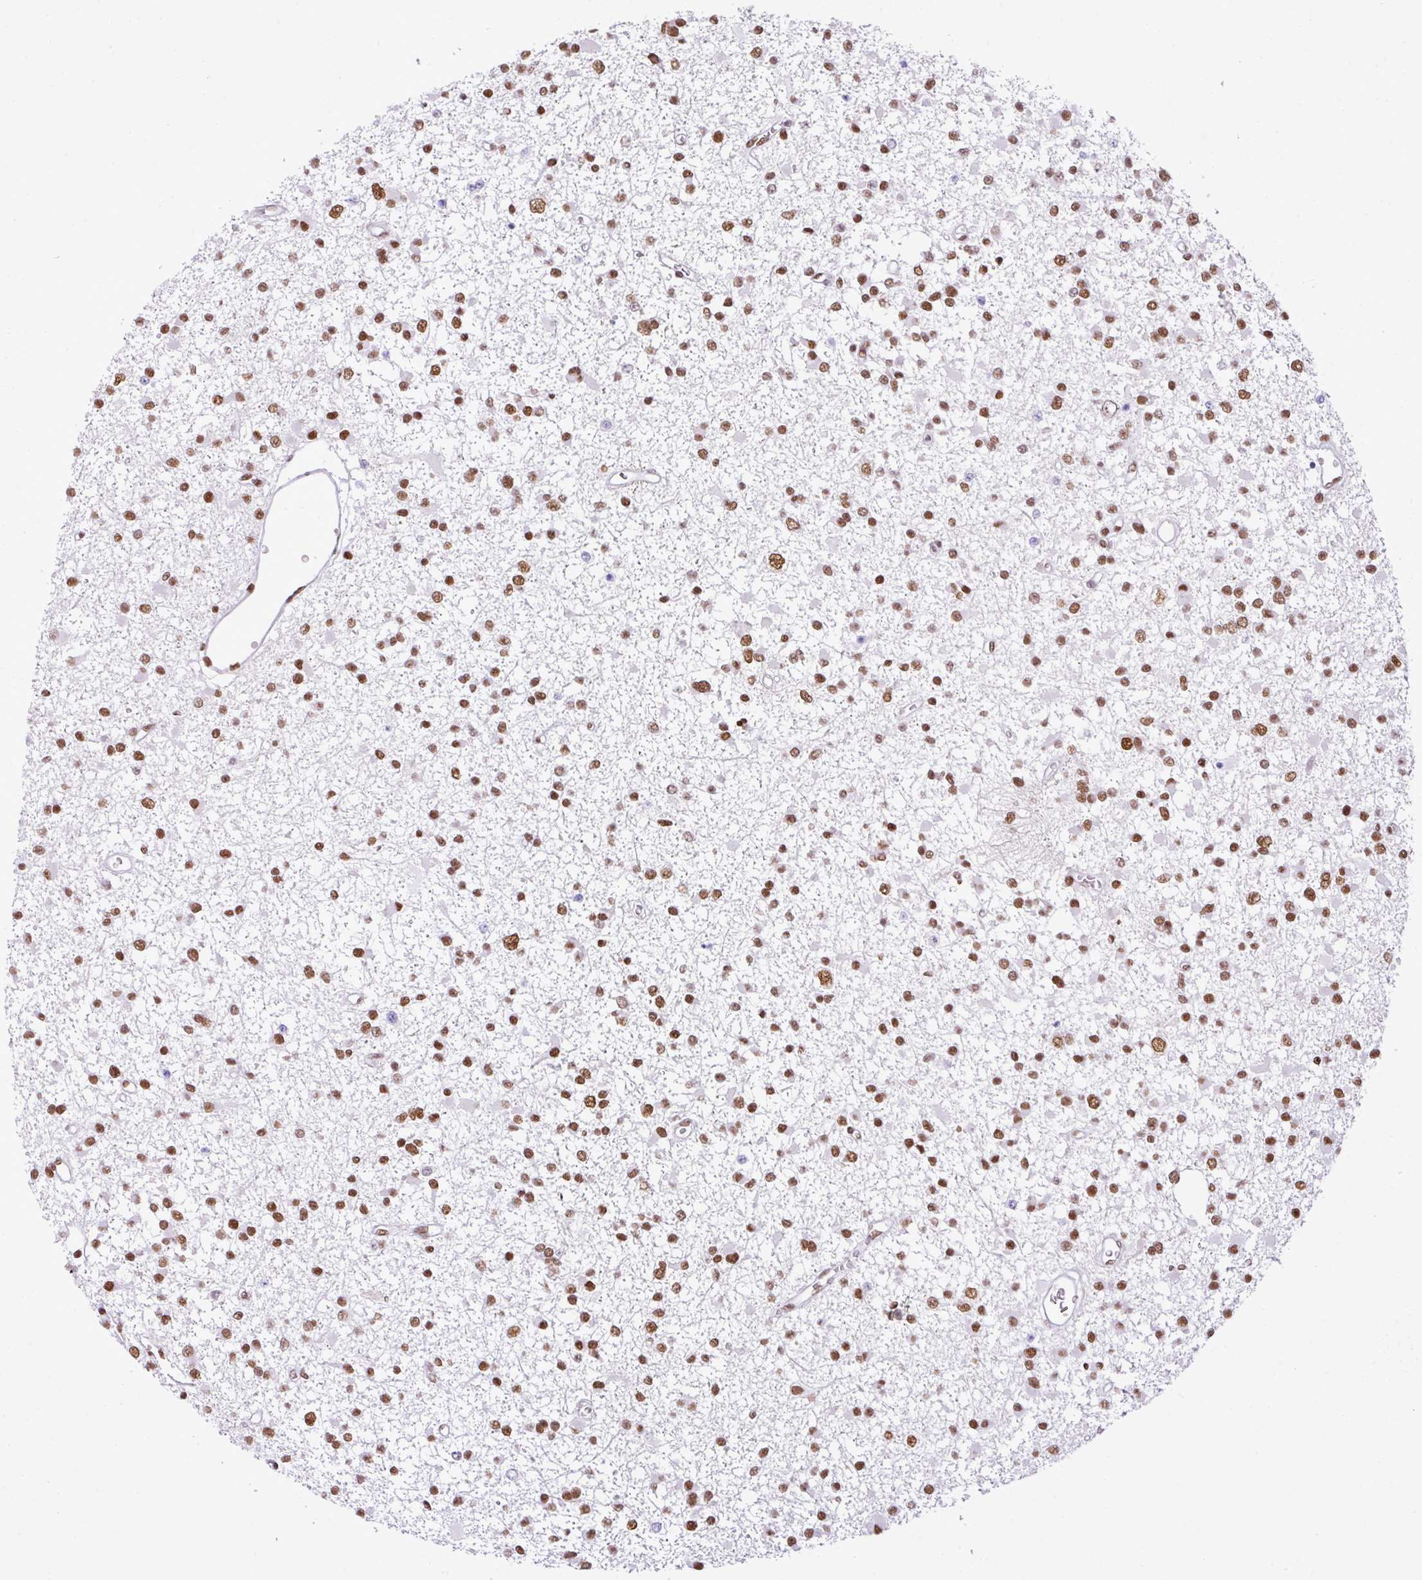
{"staining": {"intensity": "moderate", "quantity": ">75%", "location": "nuclear"}, "tissue": "glioma", "cell_type": "Tumor cells", "image_type": "cancer", "snomed": [{"axis": "morphology", "description": "Glioma, malignant, Low grade"}, {"axis": "topography", "description": "Brain"}], "caption": "Protein staining exhibits moderate nuclear expression in approximately >75% of tumor cells in glioma.", "gene": "RARG", "patient": {"sex": "female", "age": 22}}